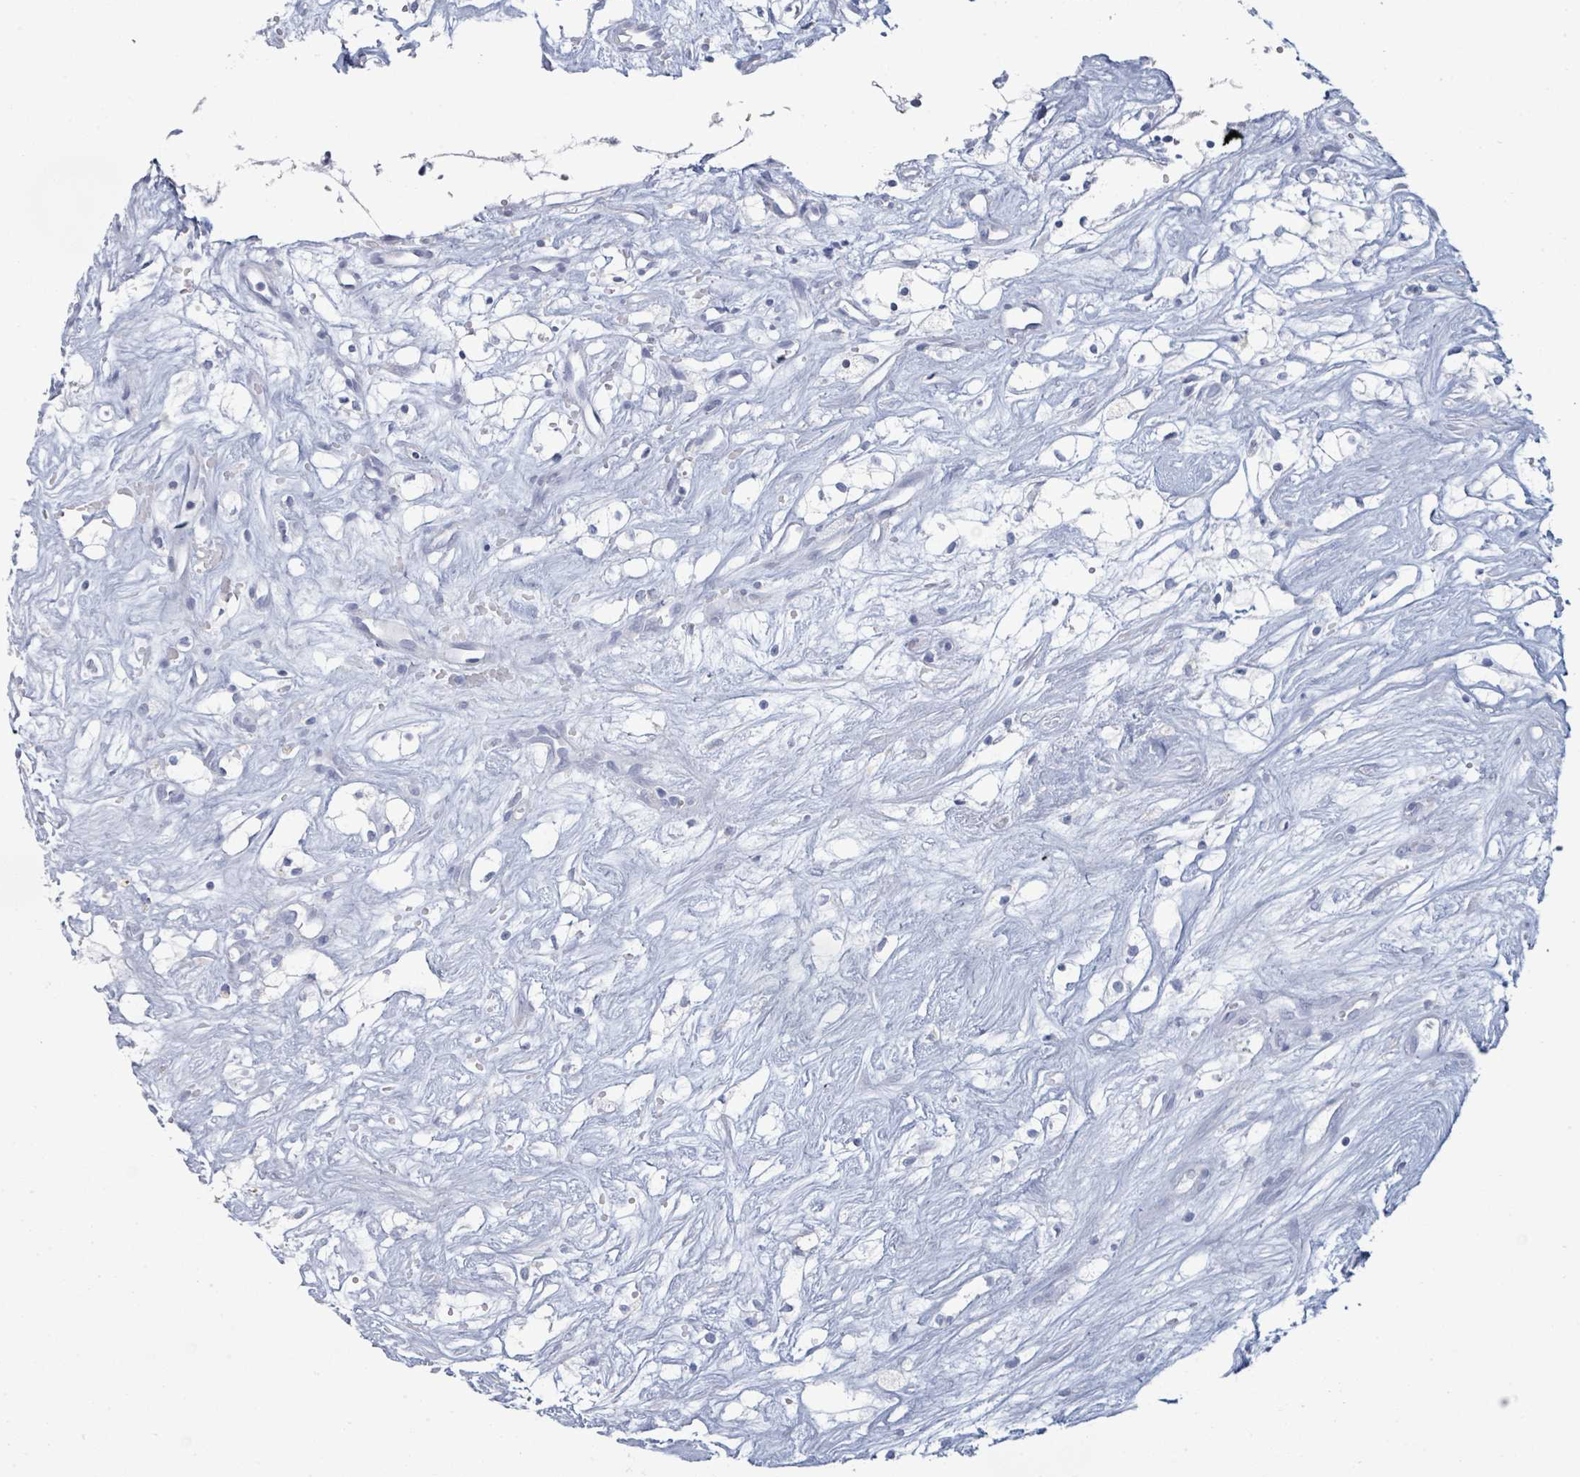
{"staining": {"intensity": "negative", "quantity": "none", "location": "none"}, "tissue": "renal cancer", "cell_type": "Tumor cells", "image_type": "cancer", "snomed": [{"axis": "morphology", "description": "Adenocarcinoma, NOS"}, {"axis": "topography", "description": "Kidney"}], "caption": "Tumor cells are negative for brown protein staining in renal cancer.", "gene": "PGA3", "patient": {"sex": "male", "age": 59}}